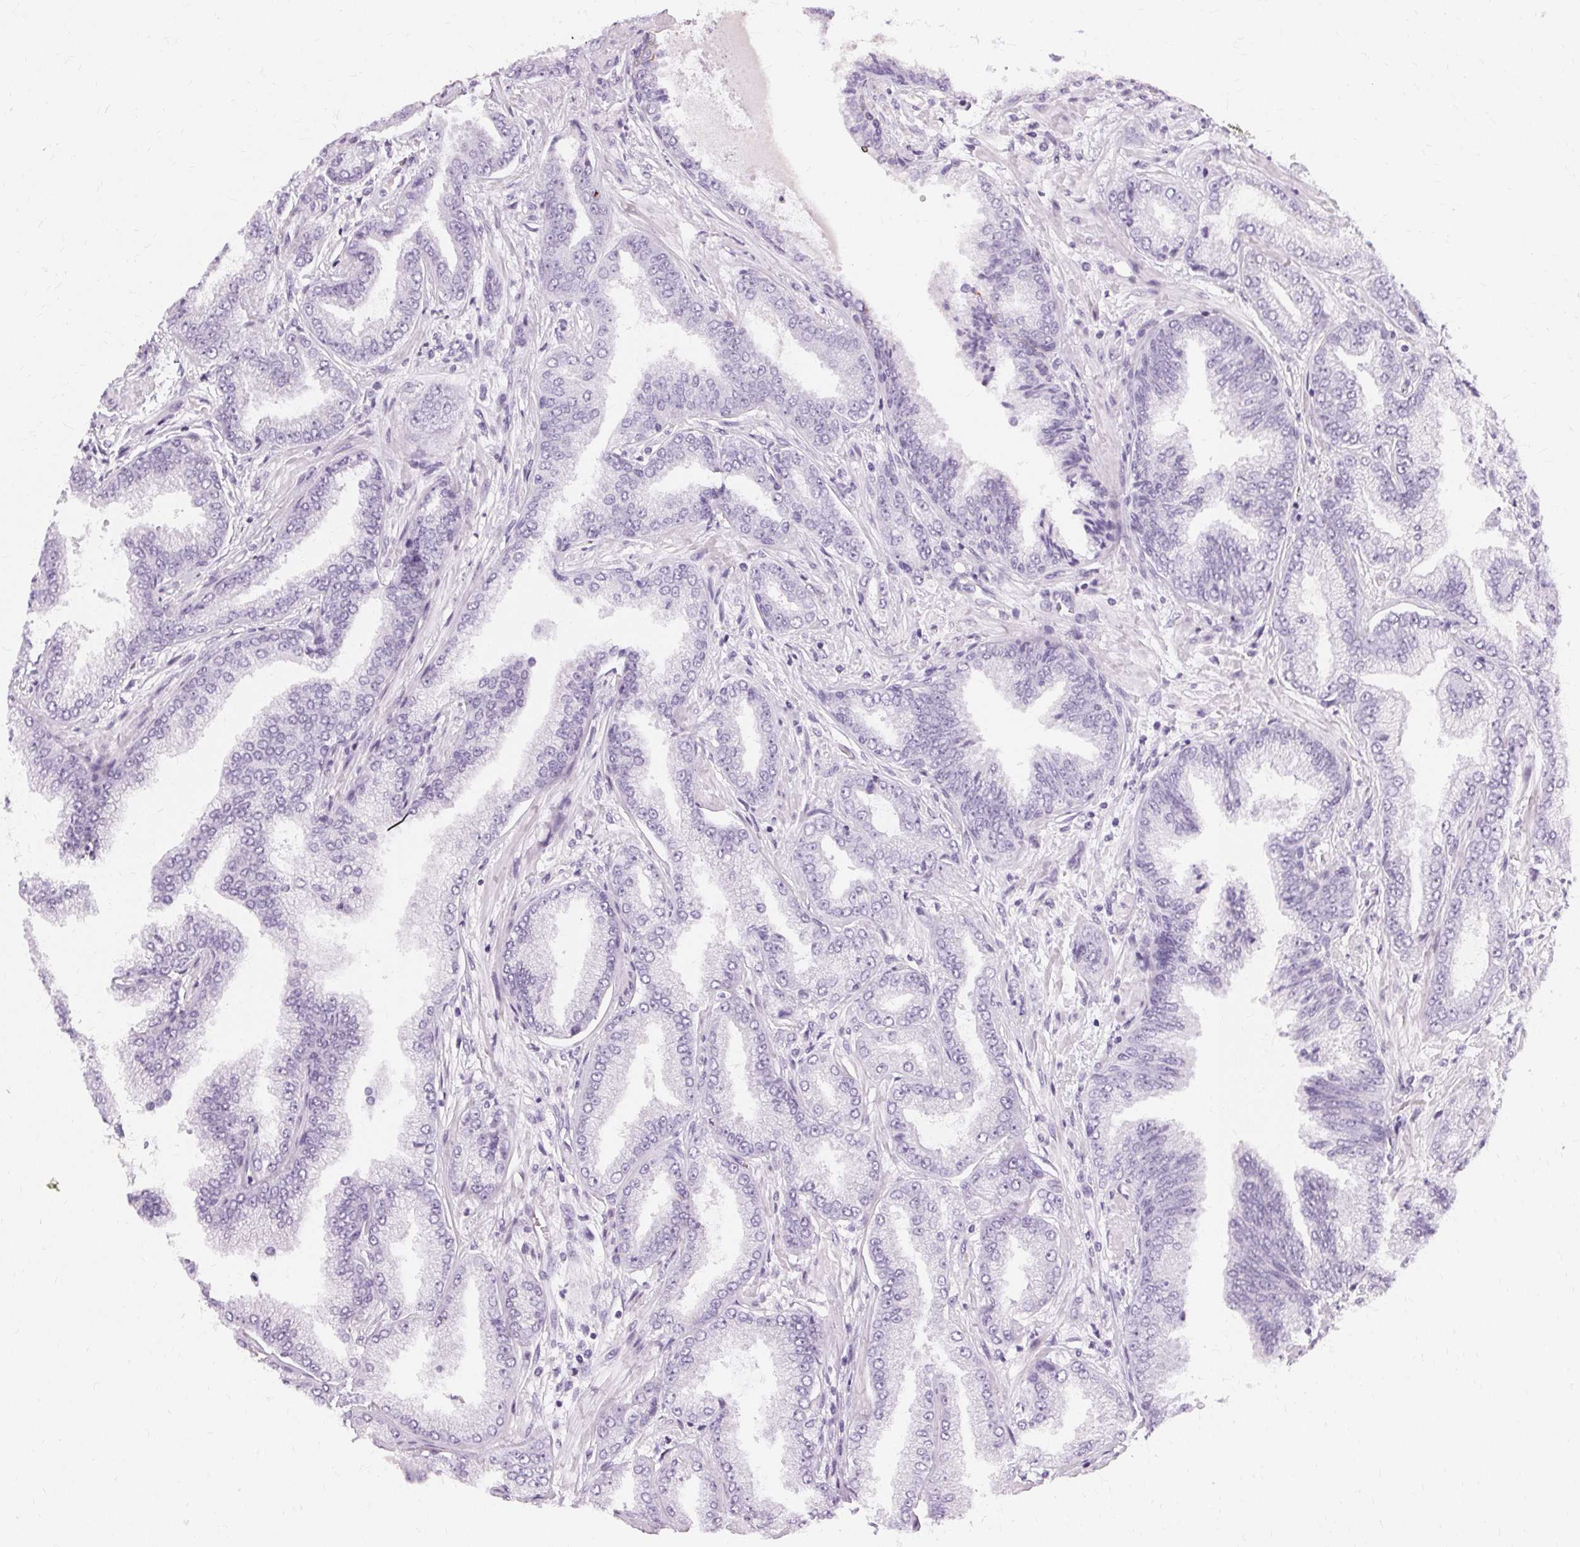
{"staining": {"intensity": "negative", "quantity": "none", "location": "none"}, "tissue": "prostate cancer", "cell_type": "Tumor cells", "image_type": "cancer", "snomed": [{"axis": "morphology", "description": "Adenocarcinoma, Low grade"}, {"axis": "topography", "description": "Prostate"}], "caption": "Micrograph shows no significant protein staining in tumor cells of prostate adenocarcinoma (low-grade). (Brightfield microscopy of DAB IHC at high magnification).", "gene": "KRT6C", "patient": {"sex": "male", "age": 55}}